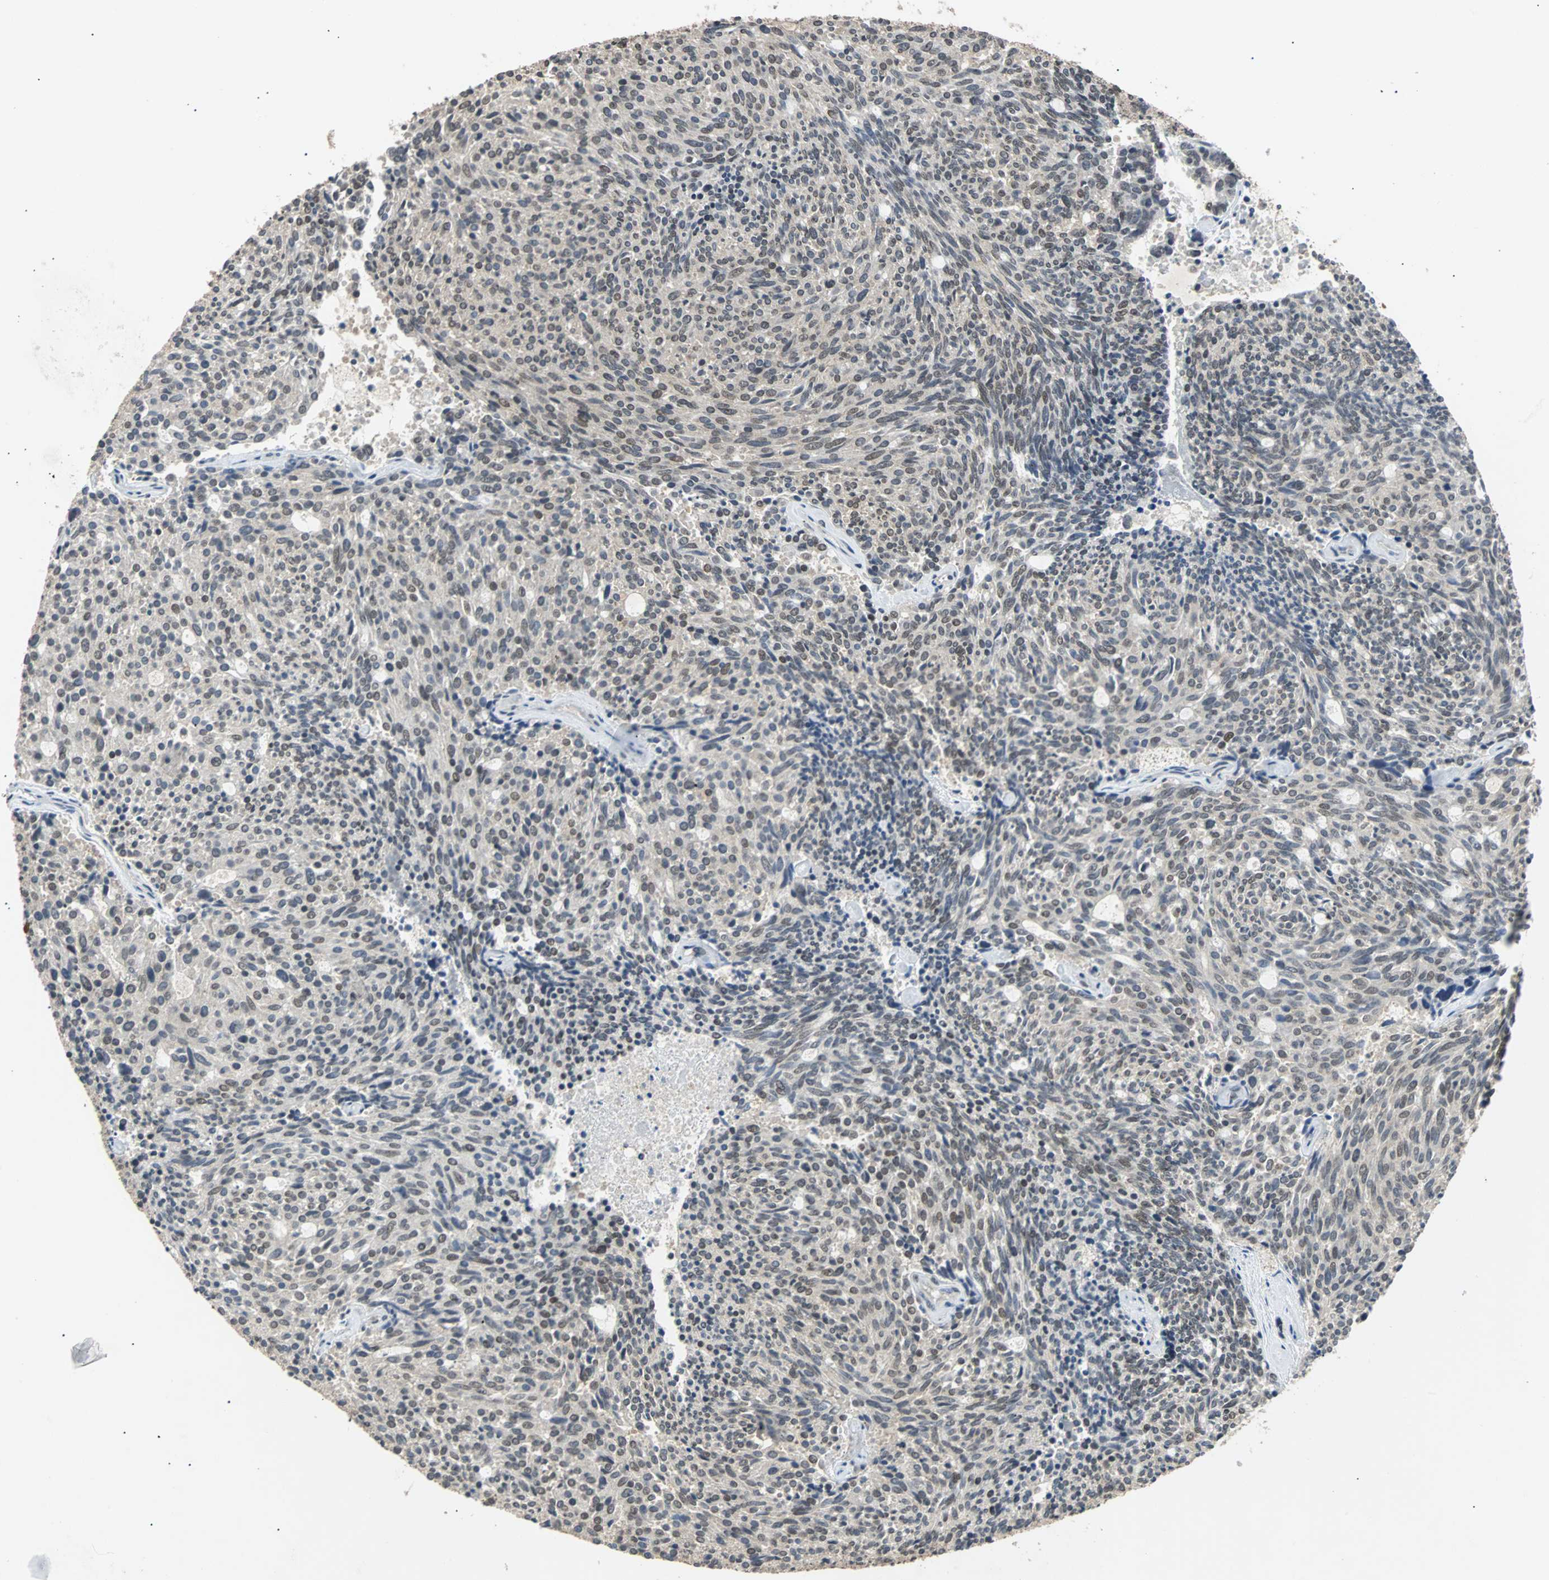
{"staining": {"intensity": "weak", "quantity": "25%-75%", "location": "cytoplasmic/membranous,nuclear"}, "tissue": "carcinoid", "cell_type": "Tumor cells", "image_type": "cancer", "snomed": [{"axis": "morphology", "description": "Carcinoid, malignant, NOS"}, {"axis": "topography", "description": "Pancreas"}], "caption": "Carcinoid was stained to show a protein in brown. There is low levels of weak cytoplasmic/membranous and nuclear staining in approximately 25%-75% of tumor cells.", "gene": "PHC1", "patient": {"sex": "female", "age": 54}}